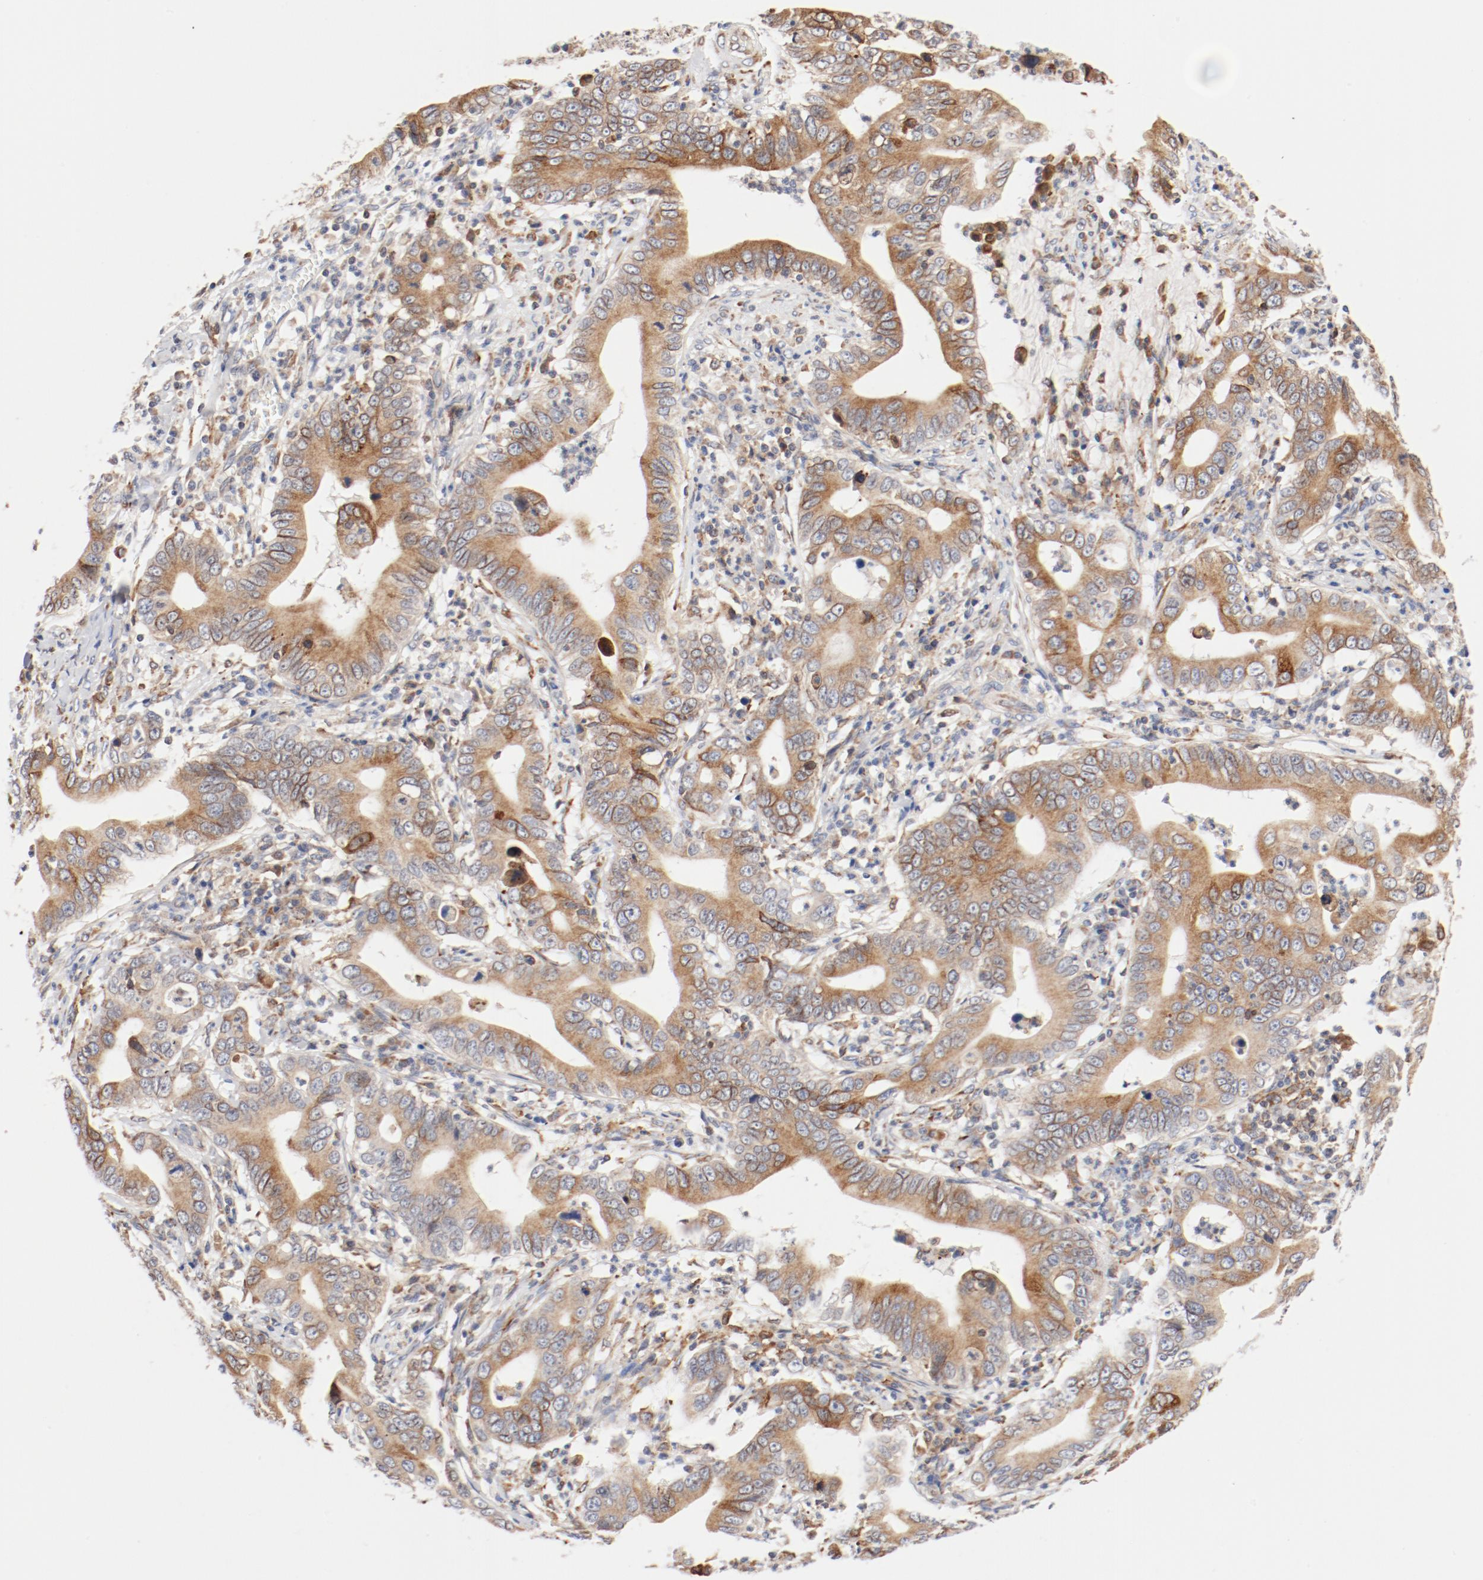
{"staining": {"intensity": "moderate", "quantity": ">75%", "location": "cytoplasmic/membranous"}, "tissue": "stomach cancer", "cell_type": "Tumor cells", "image_type": "cancer", "snomed": [{"axis": "morphology", "description": "Adenocarcinoma, NOS"}, {"axis": "topography", "description": "Stomach, upper"}], "caption": "A medium amount of moderate cytoplasmic/membranous positivity is present in approximately >75% of tumor cells in stomach adenocarcinoma tissue. (DAB IHC, brown staining for protein, blue staining for nuclei).", "gene": "PDPK1", "patient": {"sex": "male", "age": 63}}